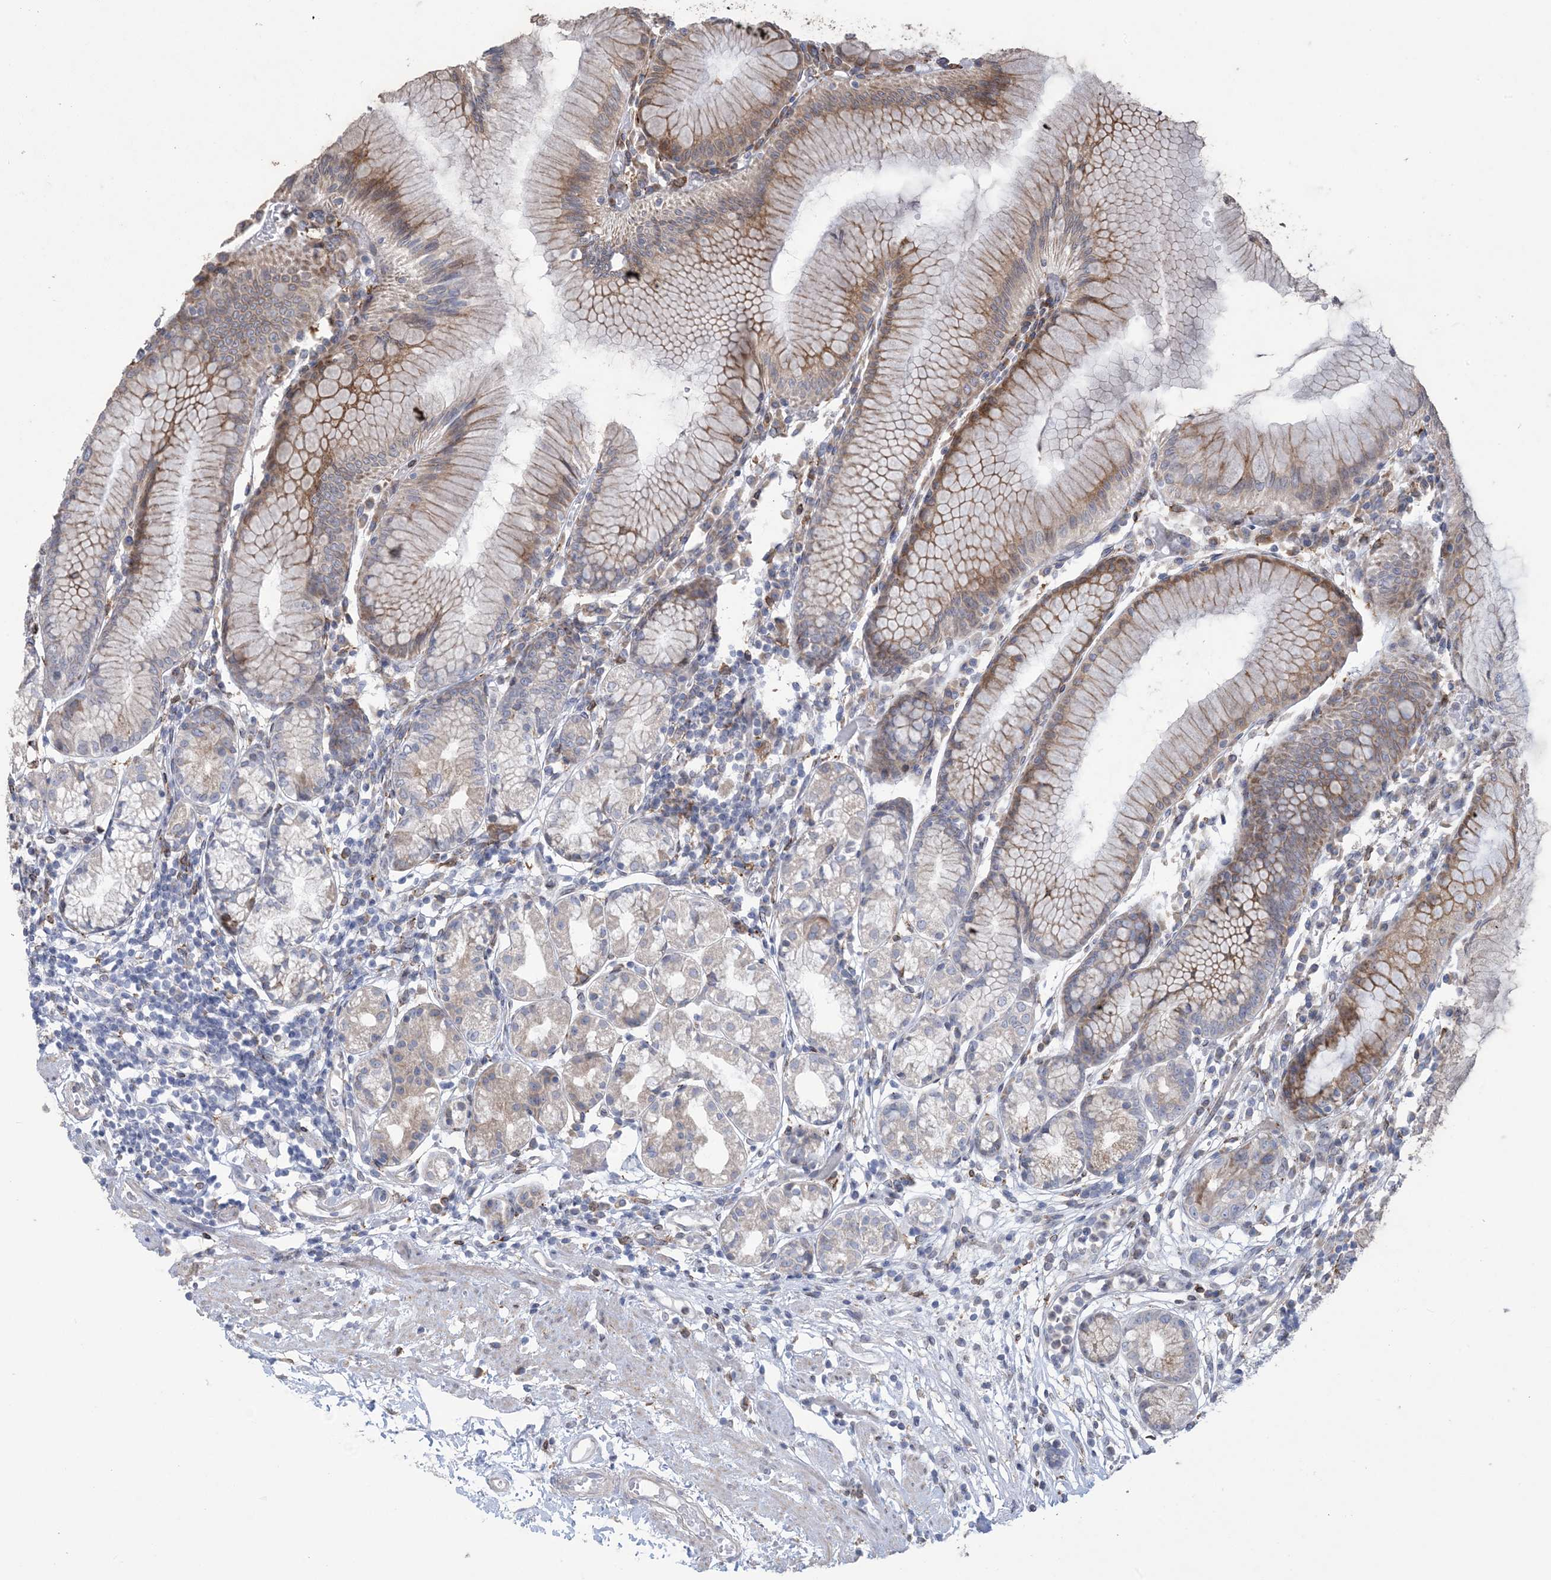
{"staining": {"intensity": "moderate", "quantity": "25%-75%", "location": "cytoplasmic/membranous"}, "tissue": "stomach", "cell_type": "Glandular cells", "image_type": "normal", "snomed": [{"axis": "morphology", "description": "Normal tissue, NOS"}, {"axis": "topography", "description": "Stomach"}], "caption": "The histopathology image displays a brown stain indicating the presence of a protein in the cytoplasmic/membranous of glandular cells in stomach. The staining was performed using DAB (3,3'-diaminobenzidine) to visualize the protein expression in brown, while the nuclei were stained in blue with hematoxylin (Magnification: 20x).", "gene": "SHANK1", "patient": {"sex": "female", "age": 57}}